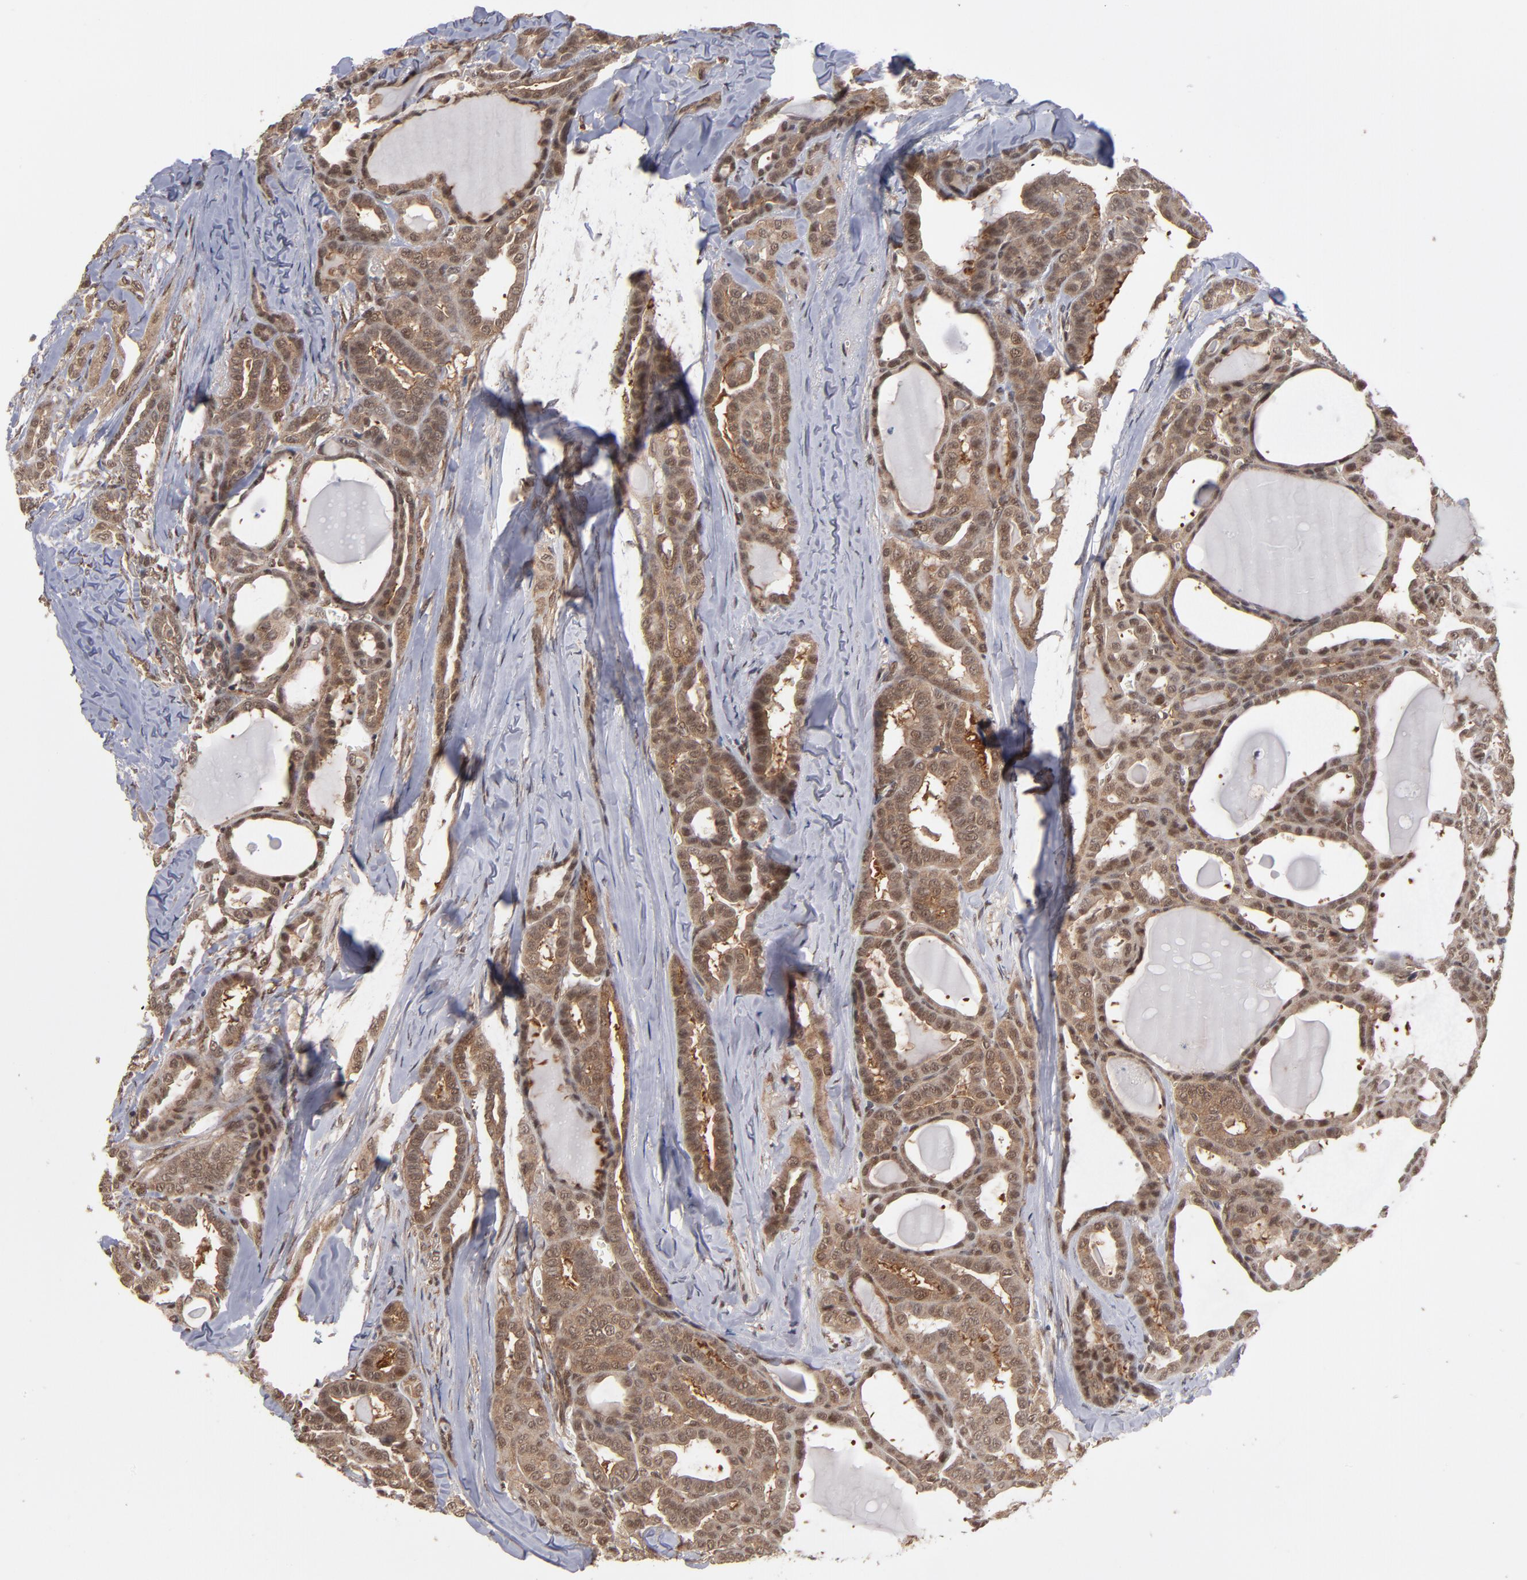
{"staining": {"intensity": "weak", "quantity": ">75%", "location": "cytoplasmic/membranous,nuclear"}, "tissue": "thyroid cancer", "cell_type": "Tumor cells", "image_type": "cancer", "snomed": [{"axis": "morphology", "description": "Carcinoma, NOS"}, {"axis": "topography", "description": "Thyroid gland"}], "caption": "The micrograph reveals immunohistochemical staining of carcinoma (thyroid). There is weak cytoplasmic/membranous and nuclear positivity is appreciated in about >75% of tumor cells.", "gene": "HUWE1", "patient": {"sex": "female", "age": 91}}